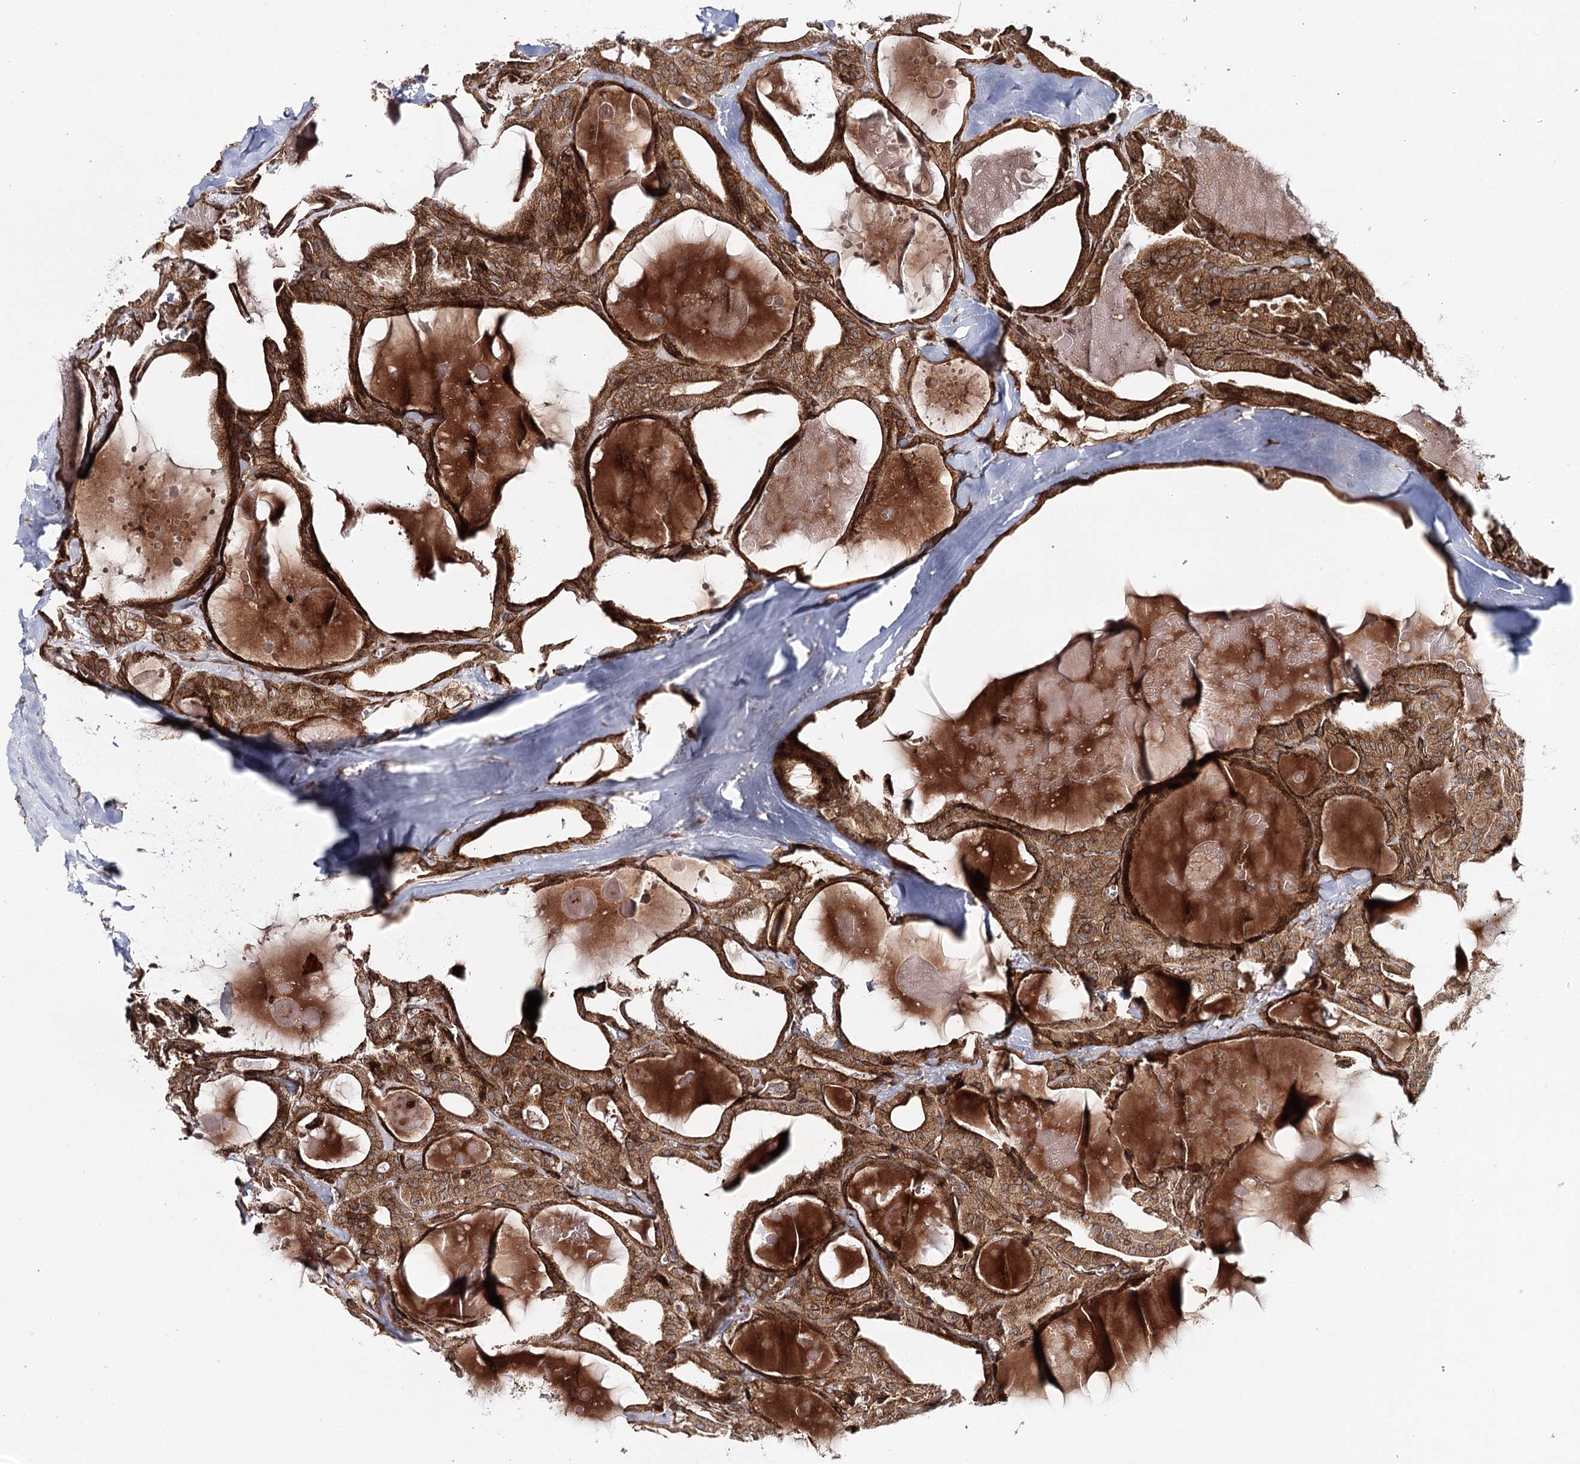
{"staining": {"intensity": "moderate", "quantity": ">75%", "location": "cytoplasmic/membranous"}, "tissue": "thyroid cancer", "cell_type": "Tumor cells", "image_type": "cancer", "snomed": [{"axis": "morphology", "description": "Papillary adenocarcinoma, NOS"}, {"axis": "topography", "description": "Thyroid gland"}], "caption": "Thyroid papillary adenocarcinoma stained with DAB IHC shows medium levels of moderate cytoplasmic/membranous staining in approximately >75% of tumor cells.", "gene": "MKNK1", "patient": {"sex": "male", "age": 52}}